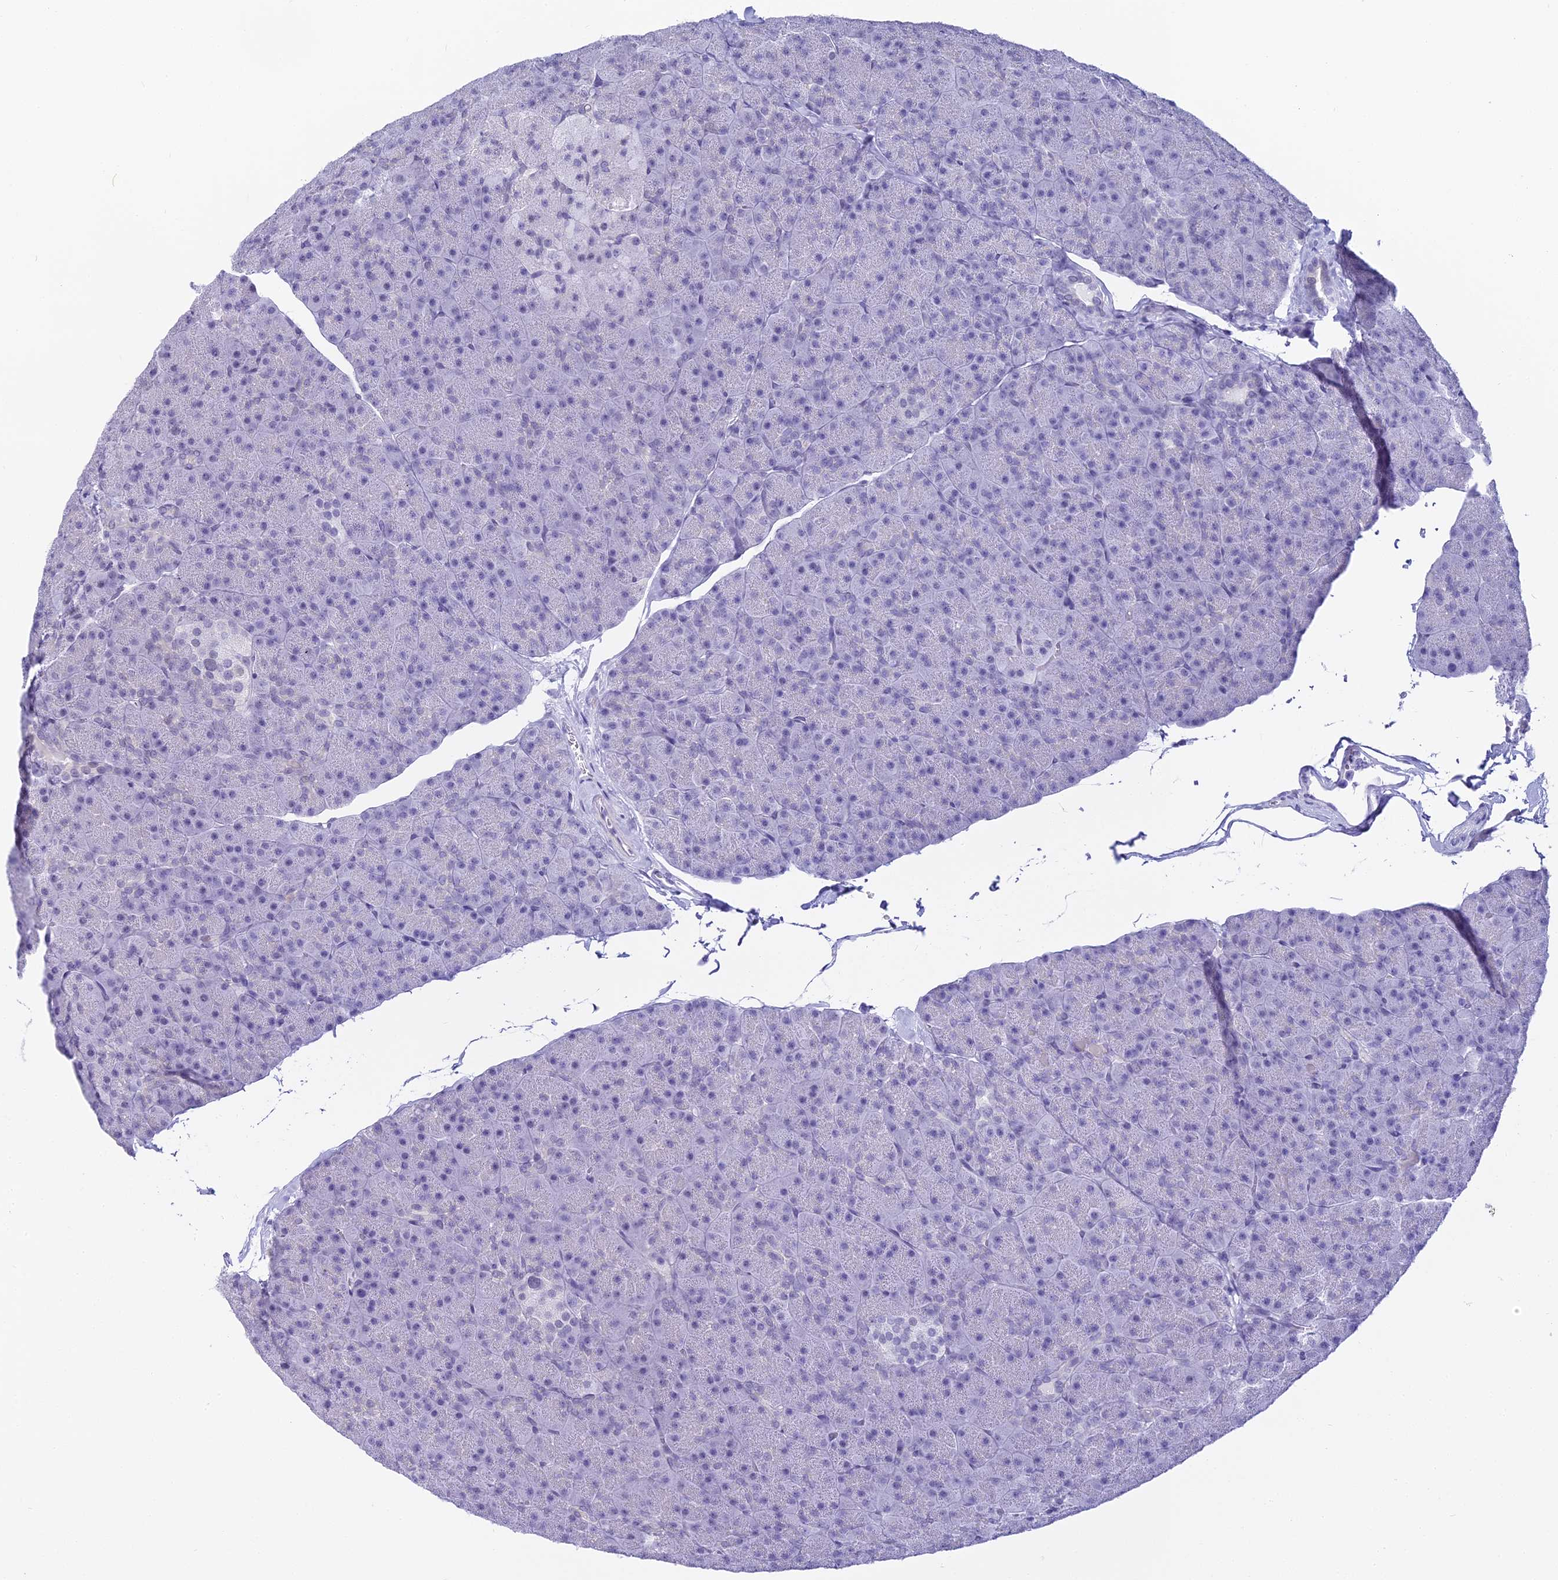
{"staining": {"intensity": "negative", "quantity": "none", "location": "none"}, "tissue": "pancreas", "cell_type": "Exocrine glandular cells", "image_type": "normal", "snomed": [{"axis": "morphology", "description": "Normal tissue, NOS"}, {"axis": "topography", "description": "Pancreas"}], "caption": "This is an immunohistochemistry histopathology image of benign human pancreas. There is no expression in exocrine glandular cells.", "gene": "ABHD14A", "patient": {"sex": "male", "age": 36}}